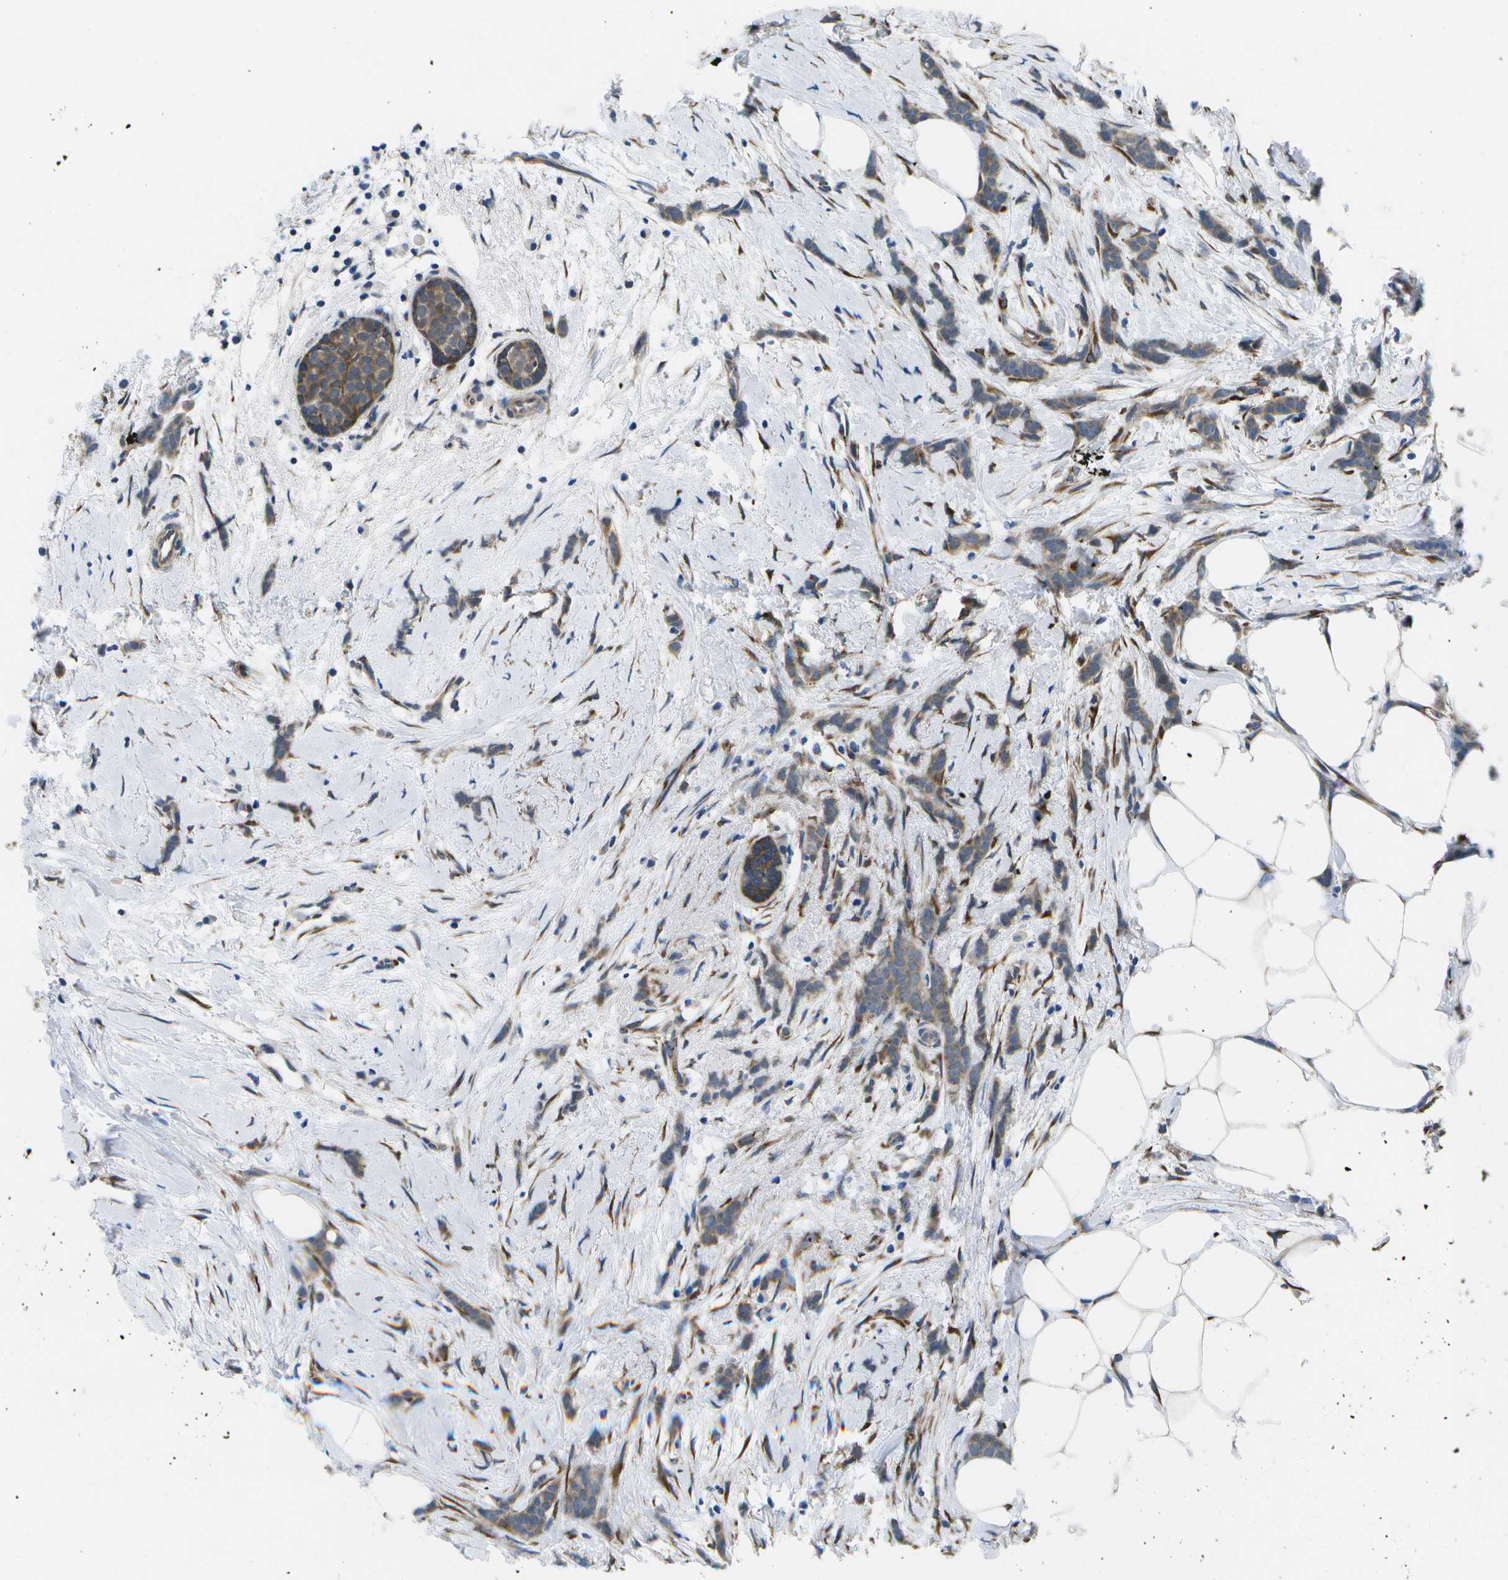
{"staining": {"intensity": "weak", "quantity": ">75%", "location": "cytoplasmic/membranous"}, "tissue": "breast cancer", "cell_type": "Tumor cells", "image_type": "cancer", "snomed": [{"axis": "morphology", "description": "Lobular carcinoma, in situ"}, {"axis": "morphology", "description": "Lobular carcinoma"}, {"axis": "topography", "description": "Breast"}], "caption": "IHC (DAB (3,3'-diaminobenzidine)) staining of human lobular carcinoma in situ (breast) displays weak cytoplasmic/membranous protein positivity in about >75% of tumor cells. The staining is performed using DAB (3,3'-diaminobenzidine) brown chromogen to label protein expression. The nuclei are counter-stained blue using hematoxylin.", "gene": "P3H1", "patient": {"sex": "female", "age": 41}}